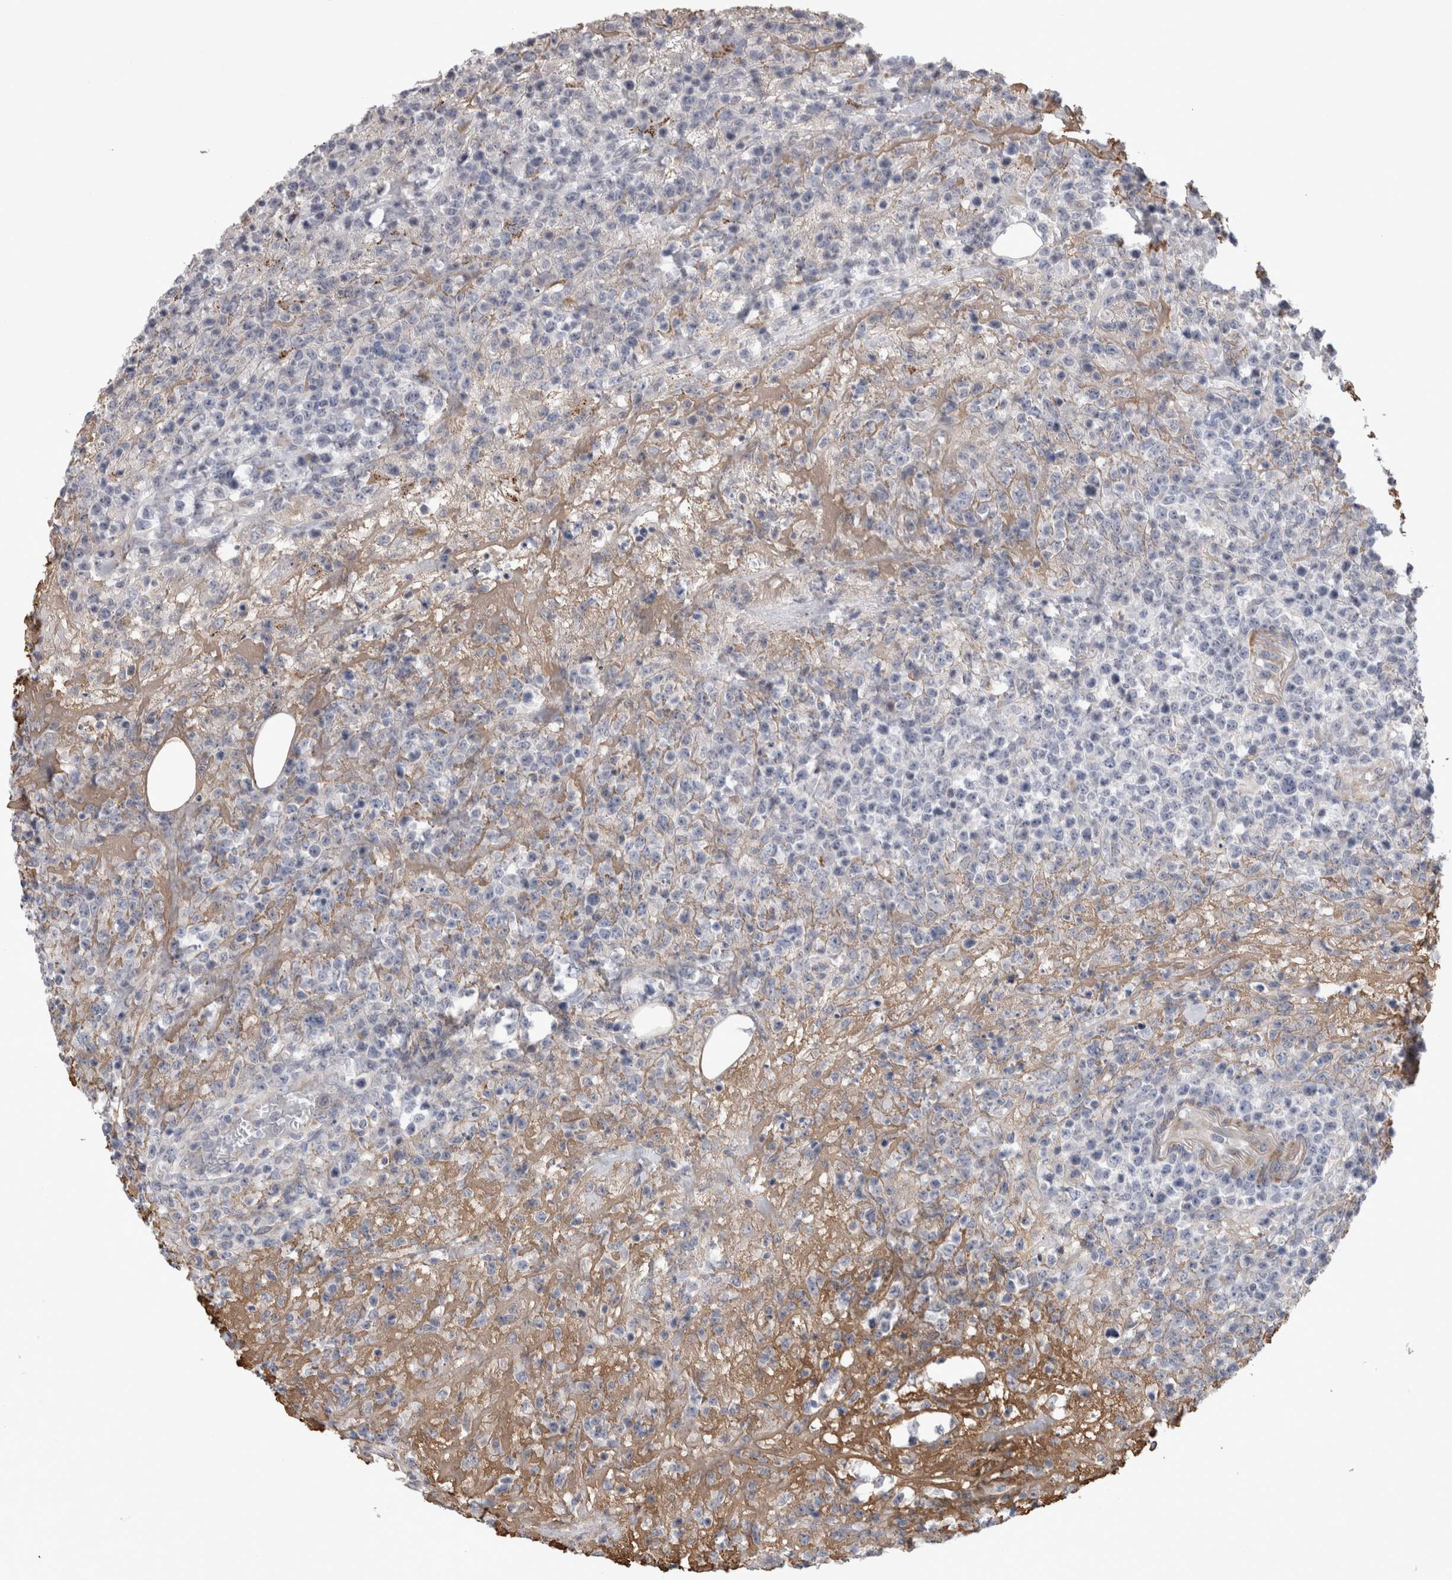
{"staining": {"intensity": "negative", "quantity": "none", "location": "none"}, "tissue": "lymphoma", "cell_type": "Tumor cells", "image_type": "cancer", "snomed": [{"axis": "morphology", "description": "Malignant lymphoma, non-Hodgkin's type, High grade"}, {"axis": "topography", "description": "Colon"}], "caption": "This is an immunohistochemistry histopathology image of human lymphoma. There is no positivity in tumor cells.", "gene": "STC1", "patient": {"sex": "female", "age": 53}}